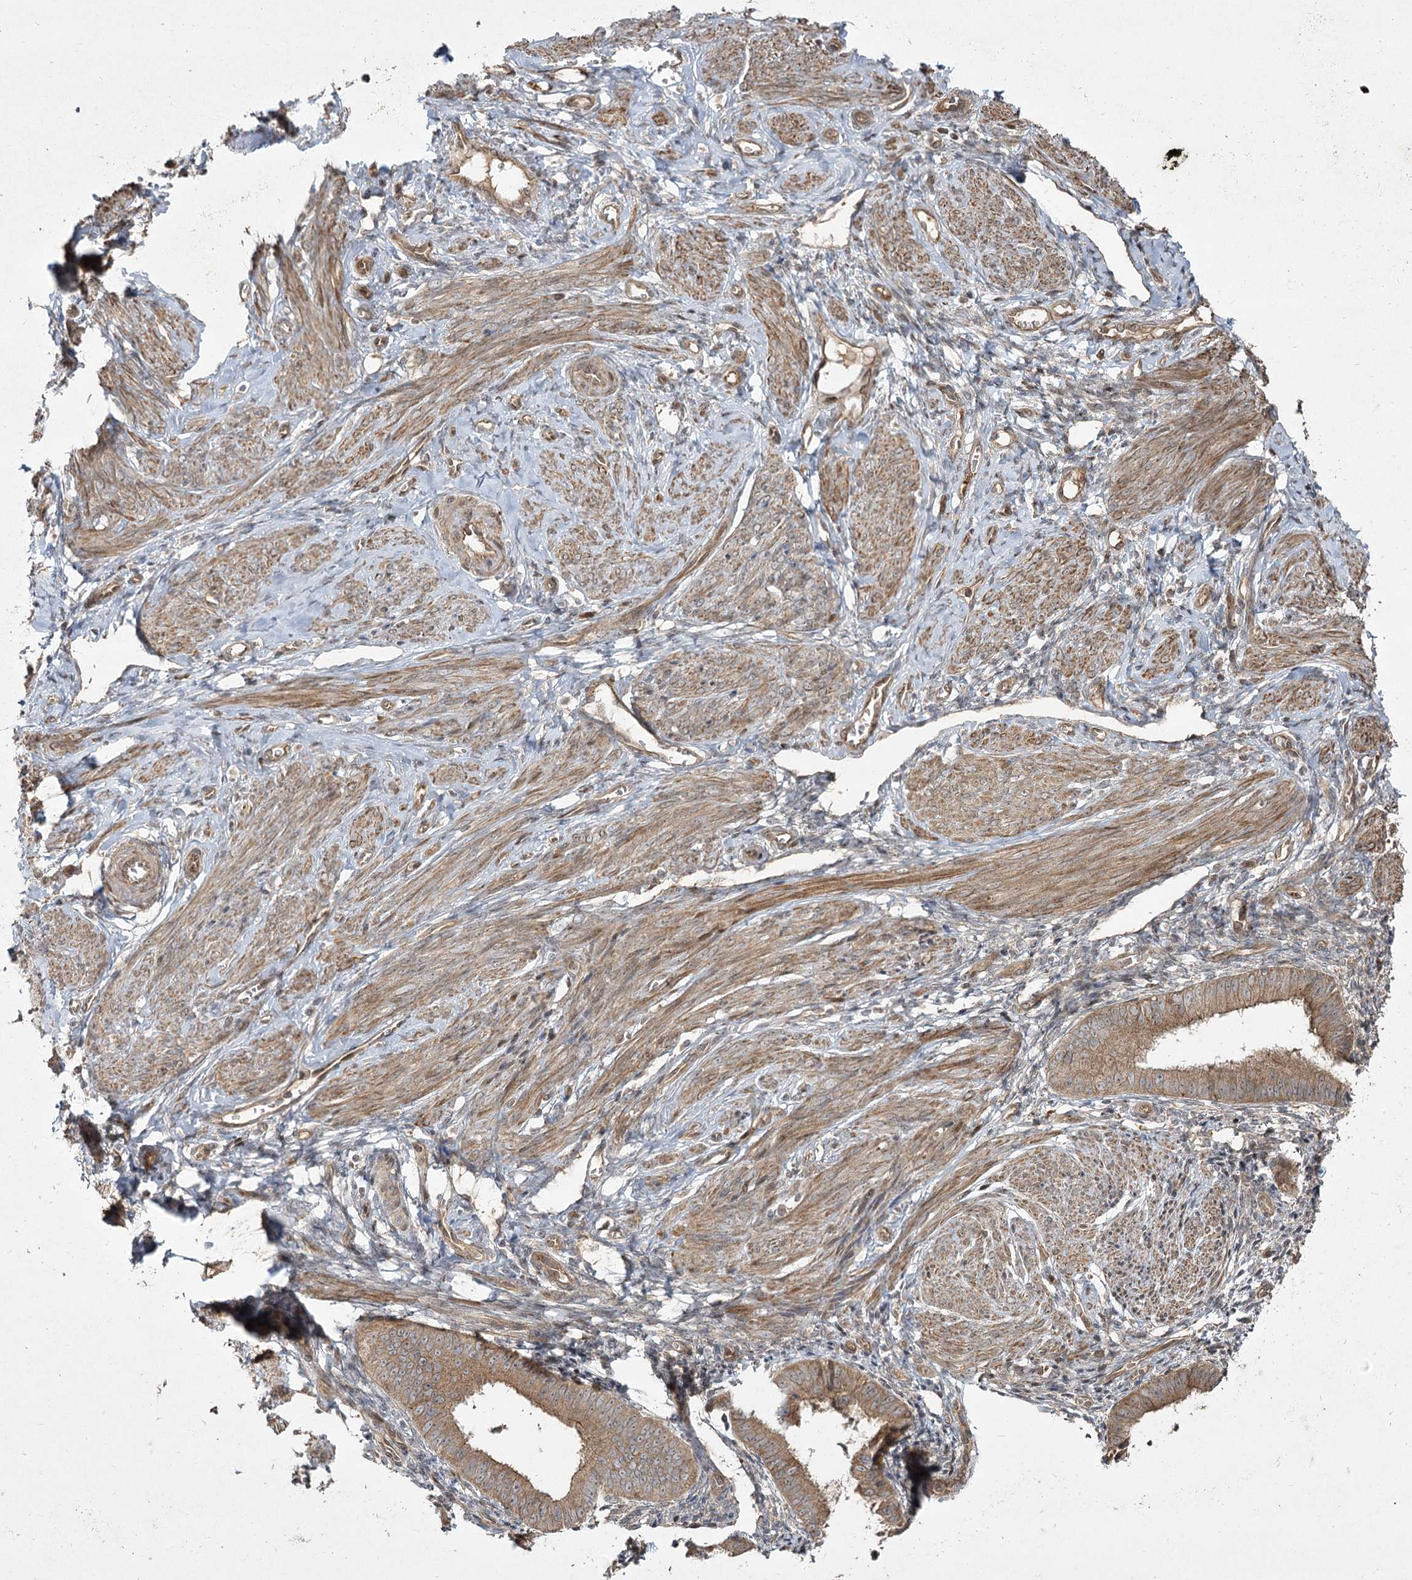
{"staining": {"intensity": "weak", "quantity": "<25%", "location": "cytoplasmic/membranous"}, "tissue": "endometrium", "cell_type": "Cells in endometrial stroma", "image_type": "normal", "snomed": [{"axis": "morphology", "description": "Normal tissue, NOS"}, {"axis": "topography", "description": "Uterus"}, {"axis": "topography", "description": "Endometrium"}], "caption": "This is a image of IHC staining of normal endometrium, which shows no staining in cells in endometrial stroma.", "gene": "CPLANE1", "patient": {"sex": "female", "age": 48}}